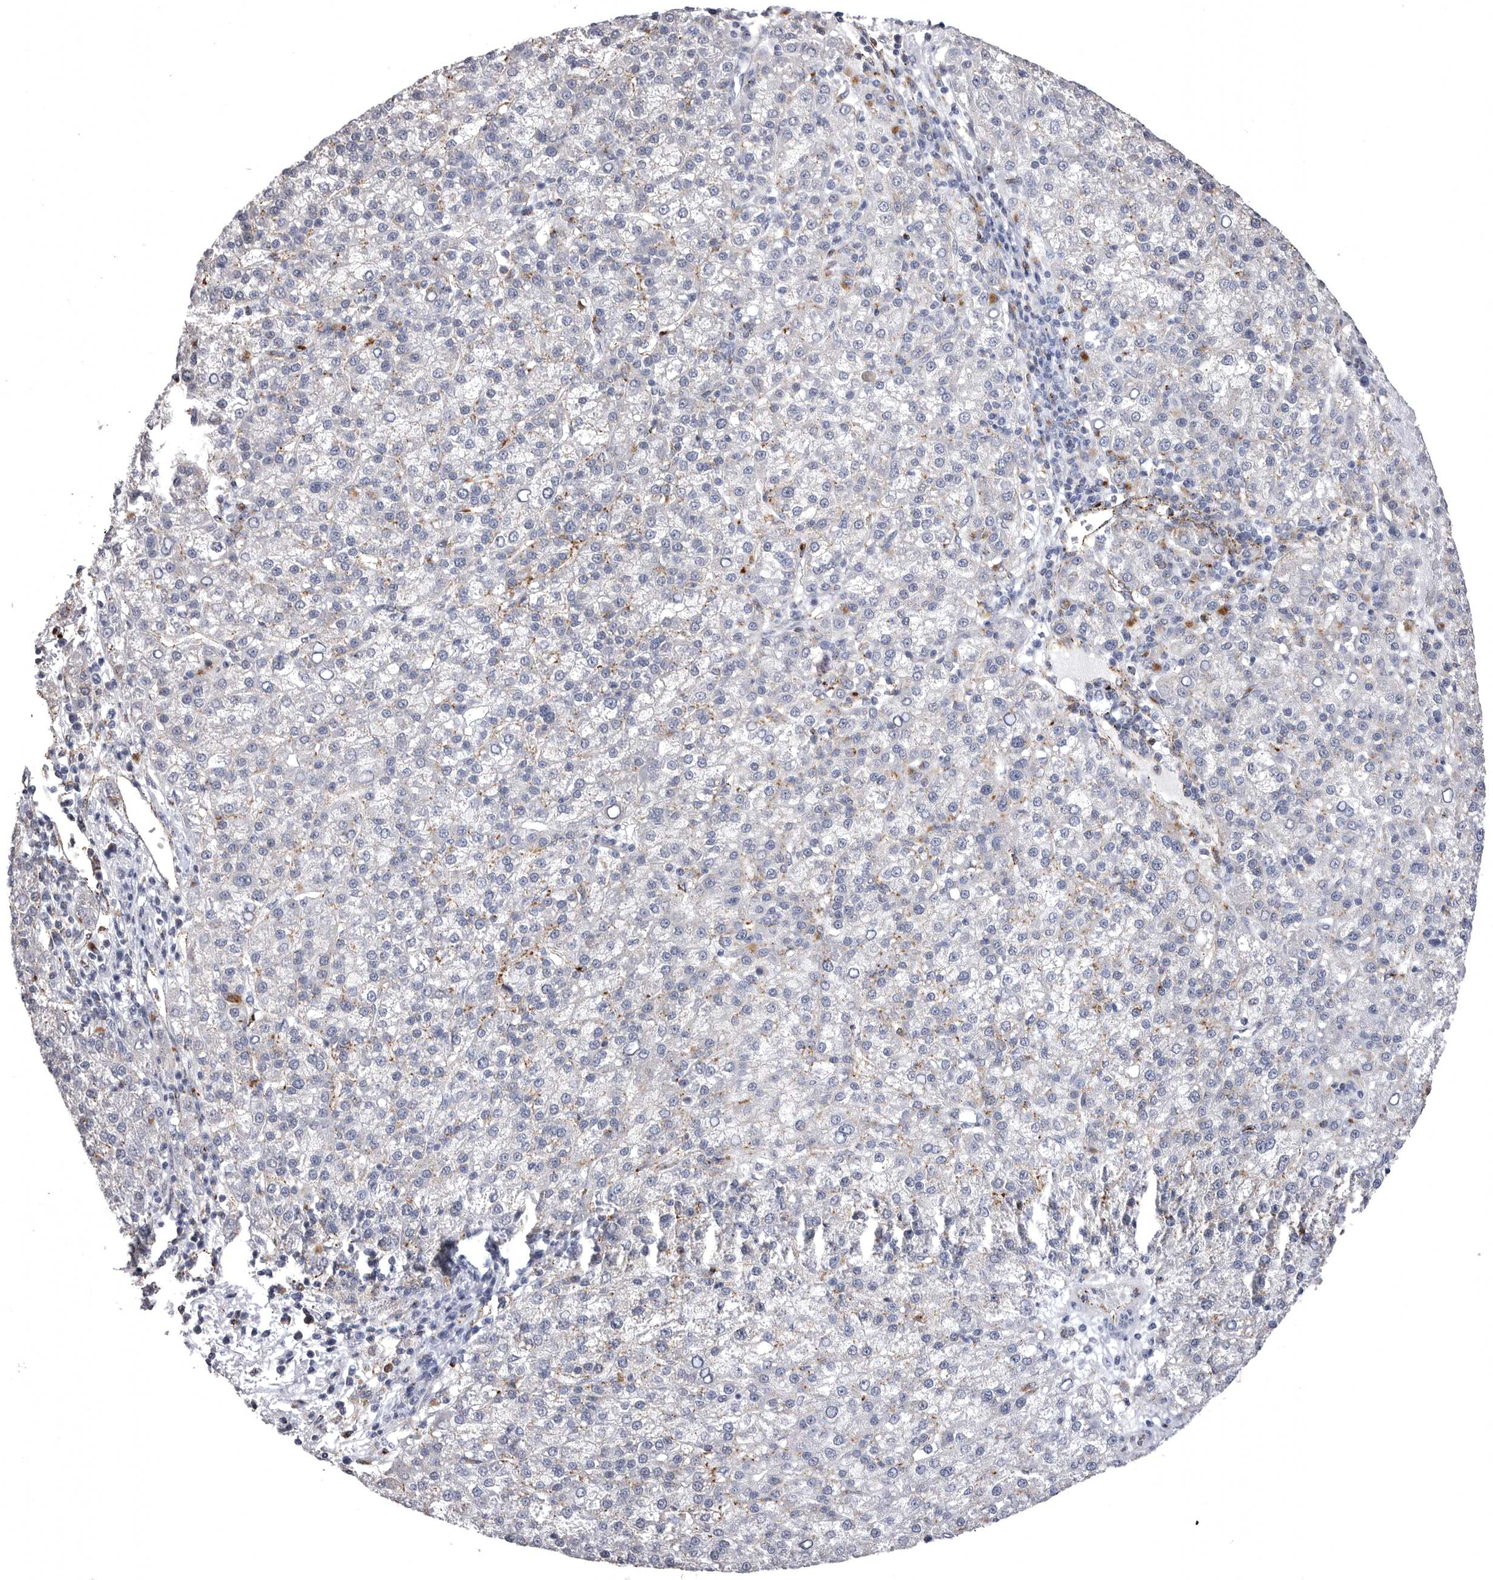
{"staining": {"intensity": "negative", "quantity": "none", "location": "none"}, "tissue": "liver cancer", "cell_type": "Tumor cells", "image_type": "cancer", "snomed": [{"axis": "morphology", "description": "Carcinoma, Hepatocellular, NOS"}, {"axis": "topography", "description": "Liver"}], "caption": "Immunohistochemistry (IHC) of hepatocellular carcinoma (liver) demonstrates no positivity in tumor cells.", "gene": "PSPN", "patient": {"sex": "female", "age": 58}}